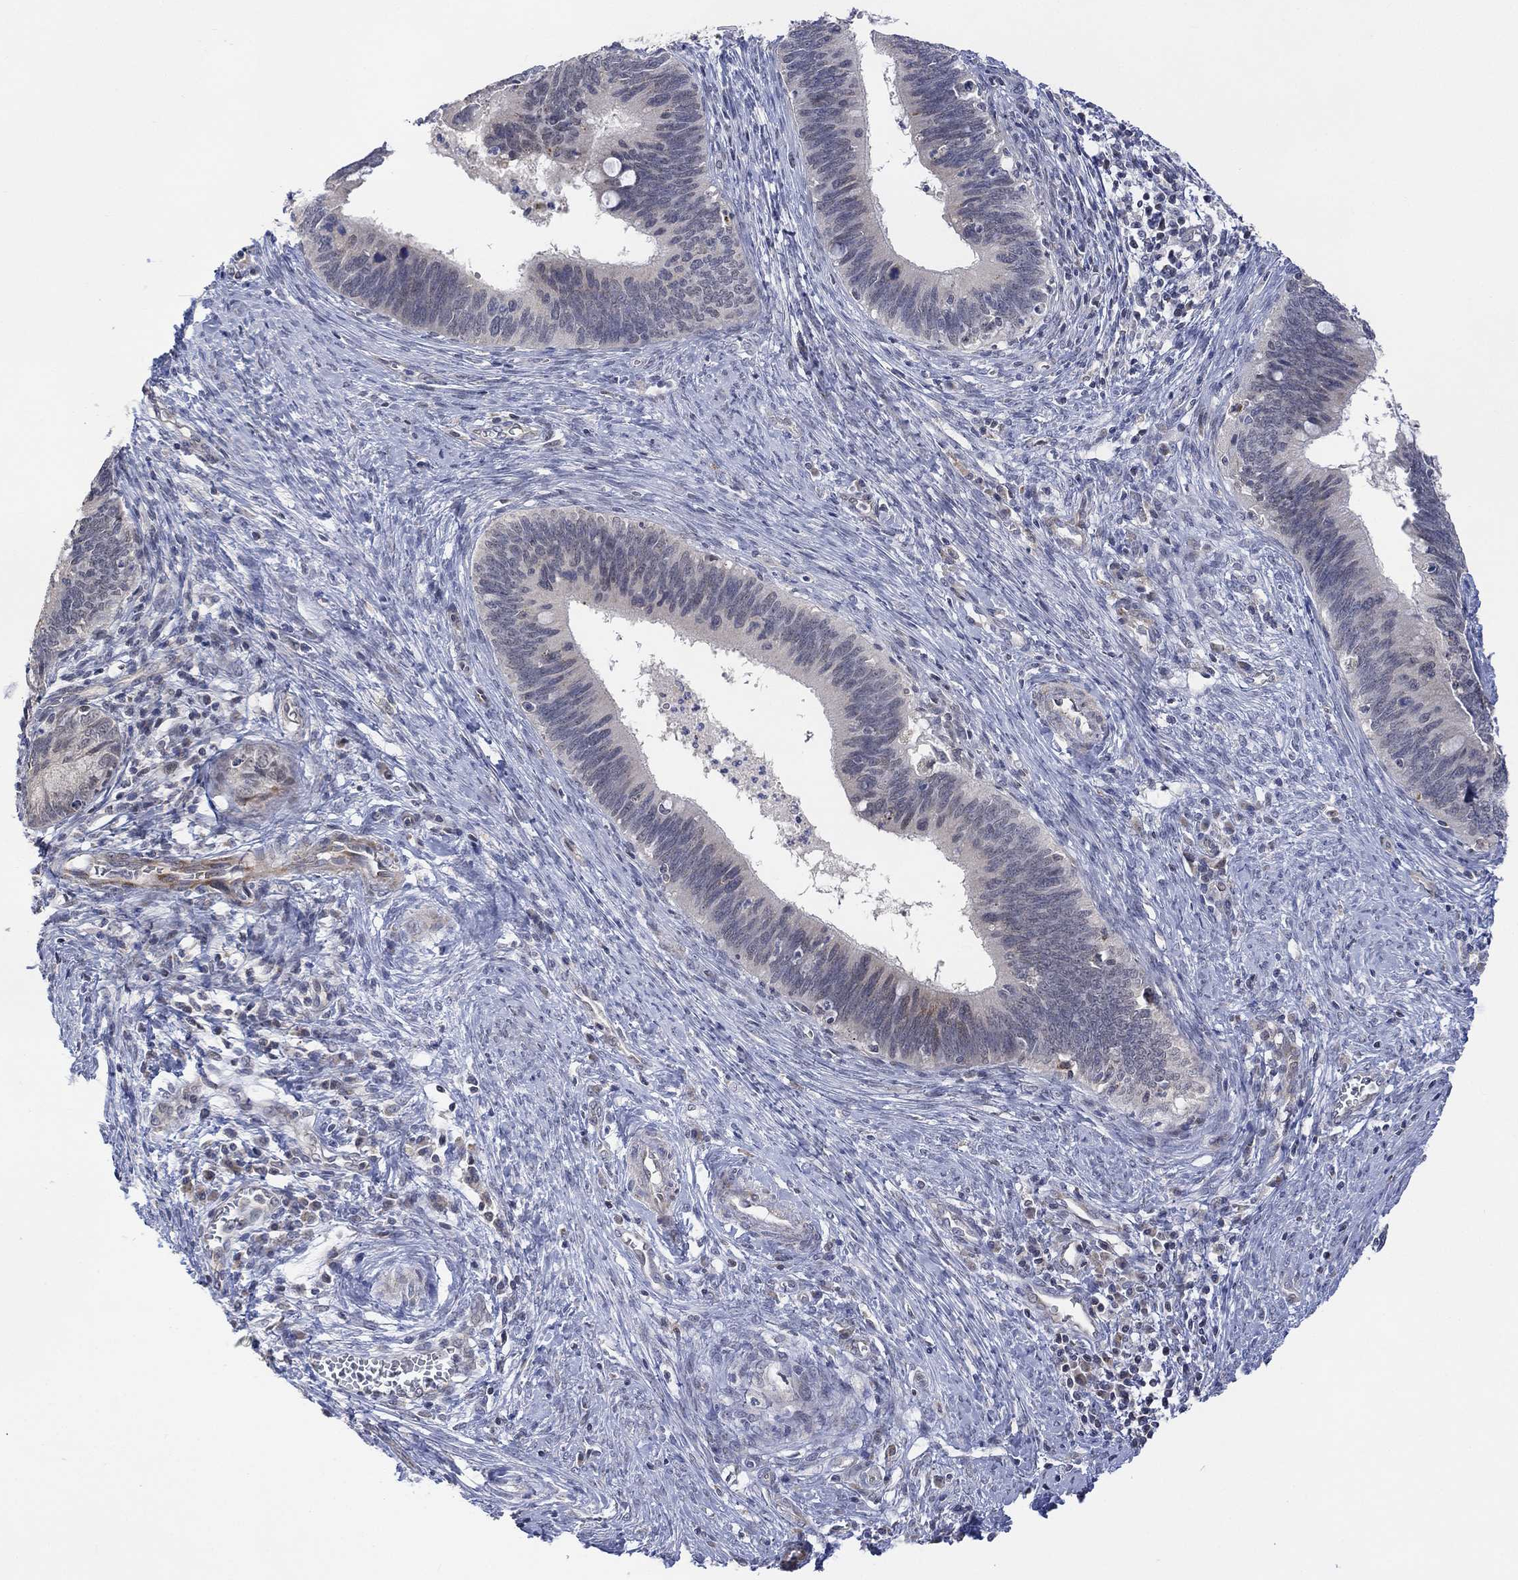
{"staining": {"intensity": "negative", "quantity": "none", "location": "none"}, "tissue": "cervical cancer", "cell_type": "Tumor cells", "image_type": "cancer", "snomed": [{"axis": "morphology", "description": "Adenocarcinoma, NOS"}, {"axis": "topography", "description": "Cervix"}], "caption": "Immunohistochemistry histopathology image of neoplastic tissue: cervical adenocarcinoma stained with DAB (3,3'-diaminobenzidine) shows no significant protein staining in tumor cells.", "gene": "SLC48A1", "patient": {"sex": "female", "age": 42}}